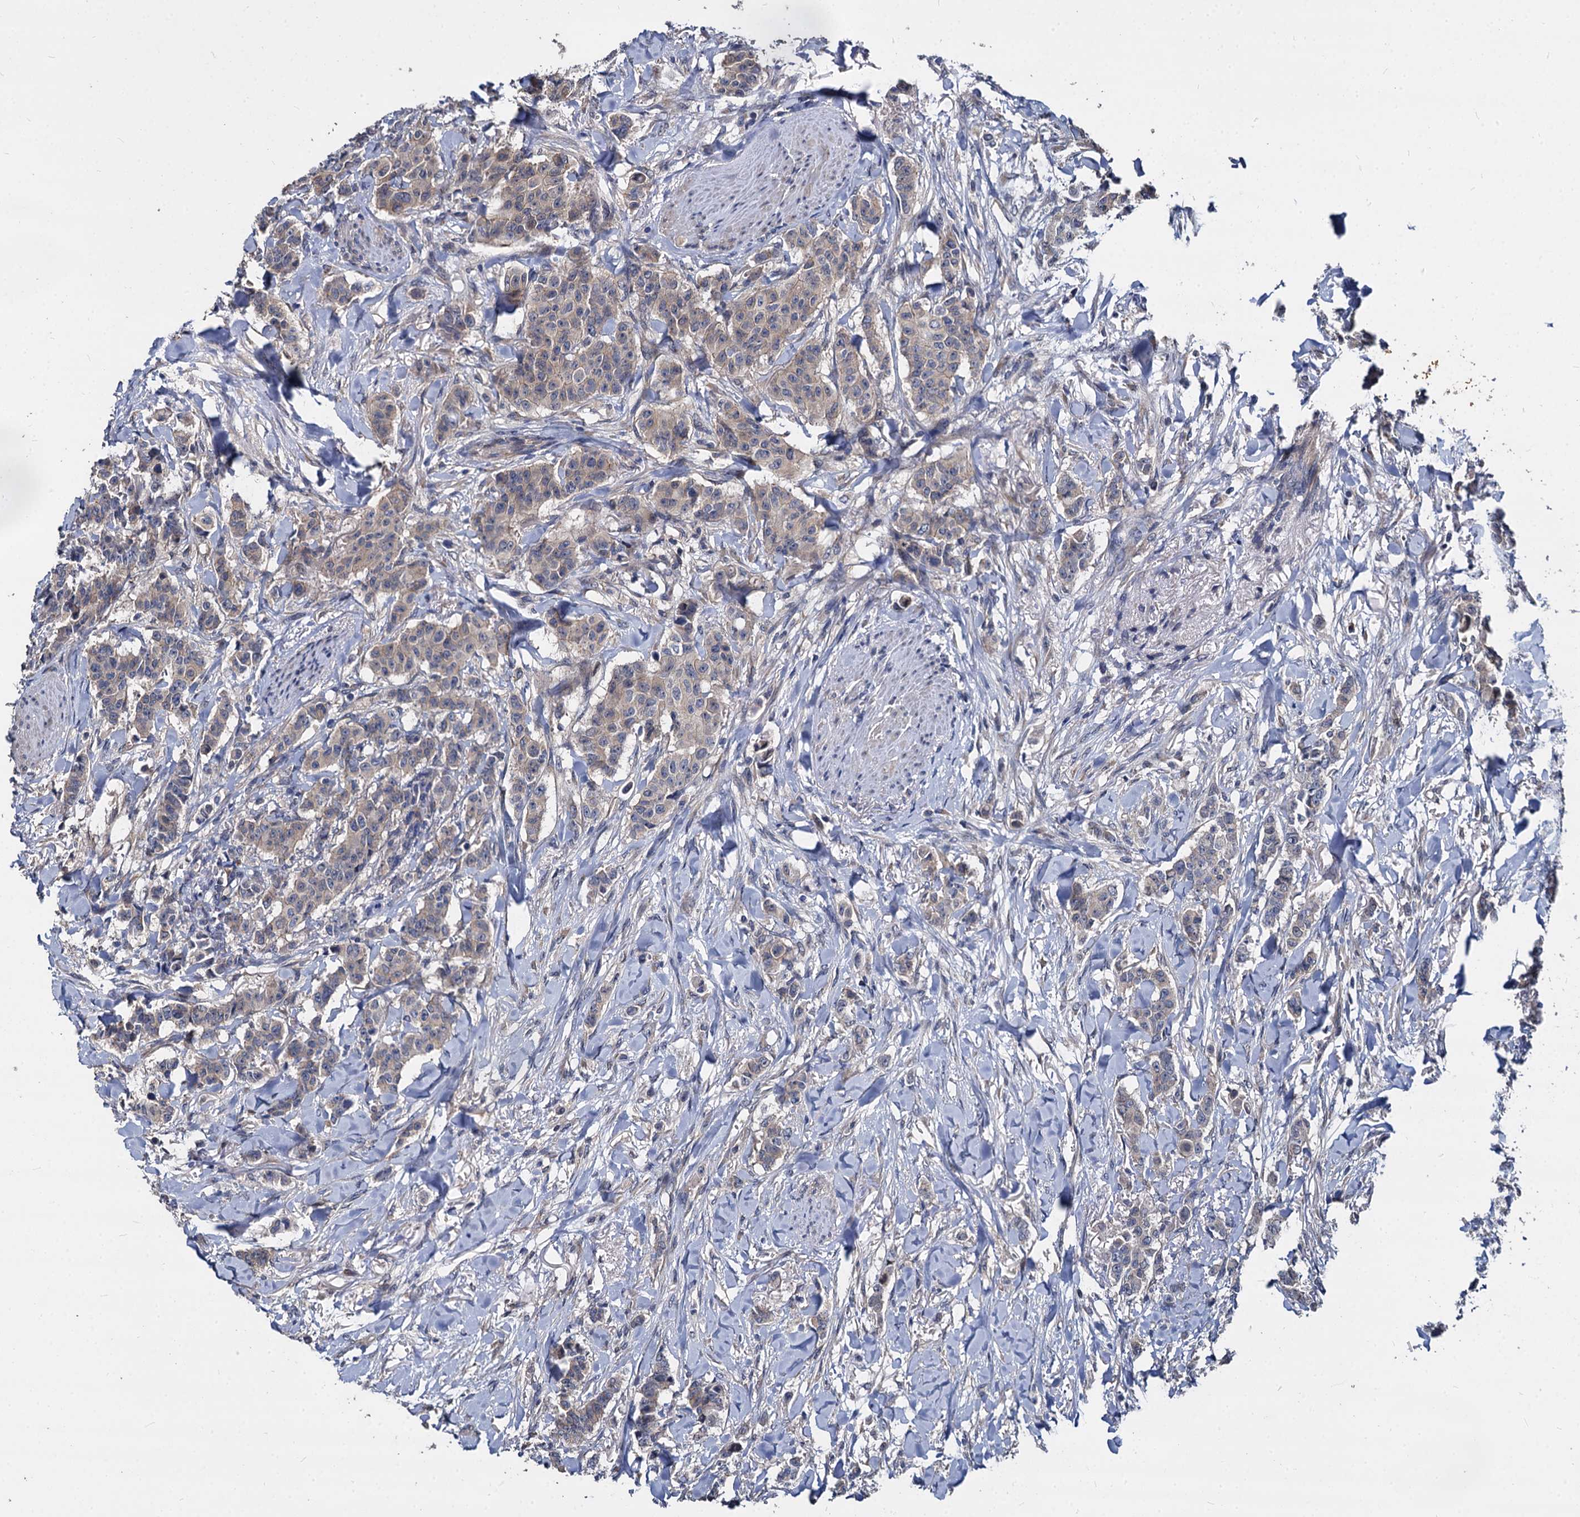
{"staining": {"intensity": "weak", "quantity": "<25%", "location": "cytoplasmic/membranous"}, "tissue": "breast cancer", "cell_type": "Tumor cells", "image_type": "cancer", "snomed": [{"axis": "morphology", "description": "Duct carcinoma"}, {"axis": "topography", "description": "Breast"}], "caption": "There is no significant expression in tumor cells of breast cancer. (Immunohistochemistry (ihc), brightfield microscopy, high magnification).", "gene": "CCDC184", "patient": {"sex": "female", "age": 40}}